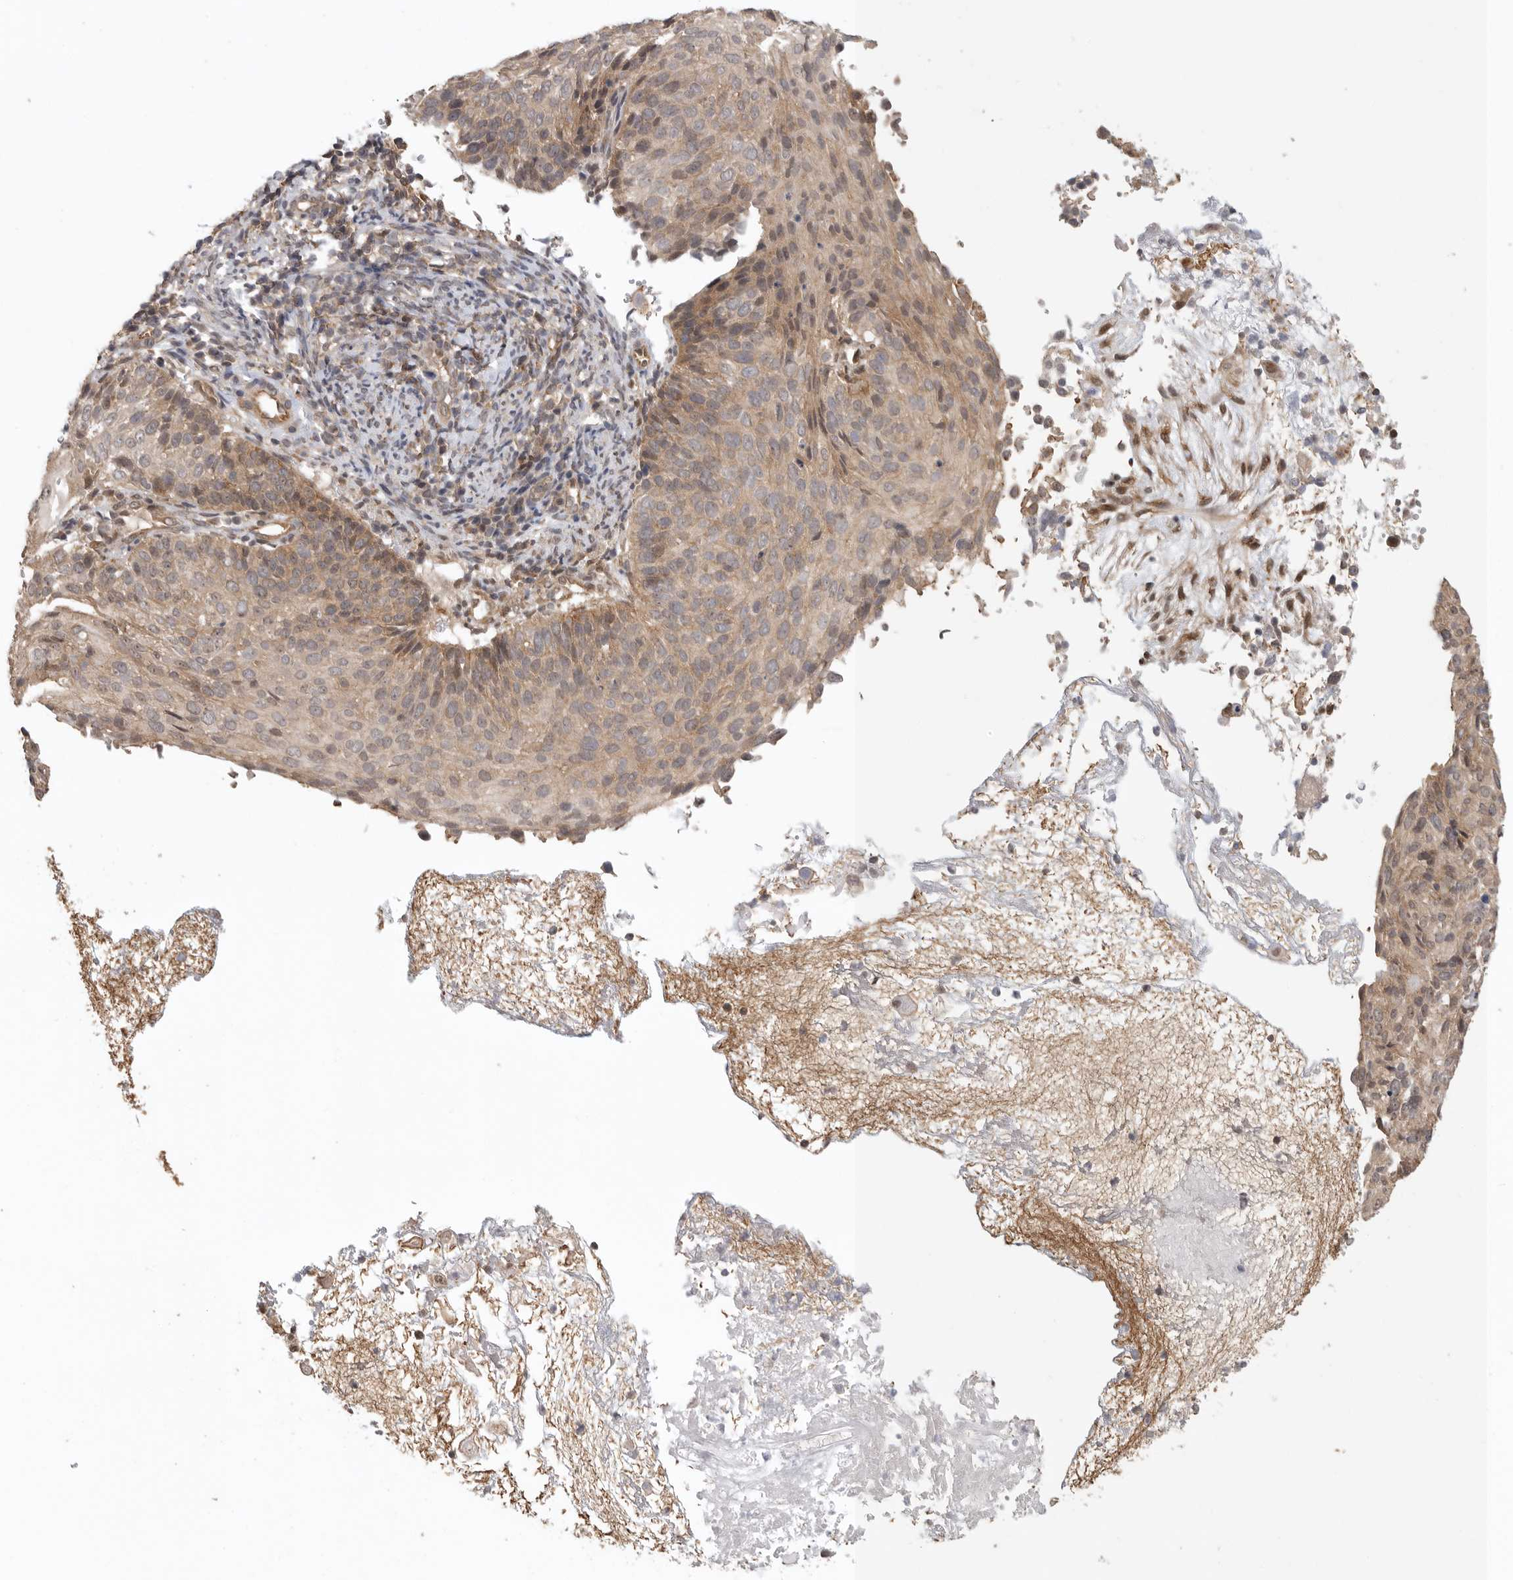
{"staining": {"intensity": "moderate", "quantity": ">75%", "location": "cytoplasmic/membranous,nuclear"}, "tissue": "cervical cancer", "cell_type": "Tumor cells", "image_type": "cancer", "snomed": [{"axis": "morphology", "description": "Squamous cell carcinoma, NOS"}, {"axis": "topography", "description": "Cervix"}], "caption": "High-magnification brightfield microscopy of squamous cell carcinoma (cervical) stained with DAB (brown) and counterstained with hematoxylin (blue). tumor cells exhibit moderate cytoplasmic/membranous and nuclear staining is present in approximately>75% of cells.", "gene": "VPS50", "patient": {"sex": "female", "age": 74}}